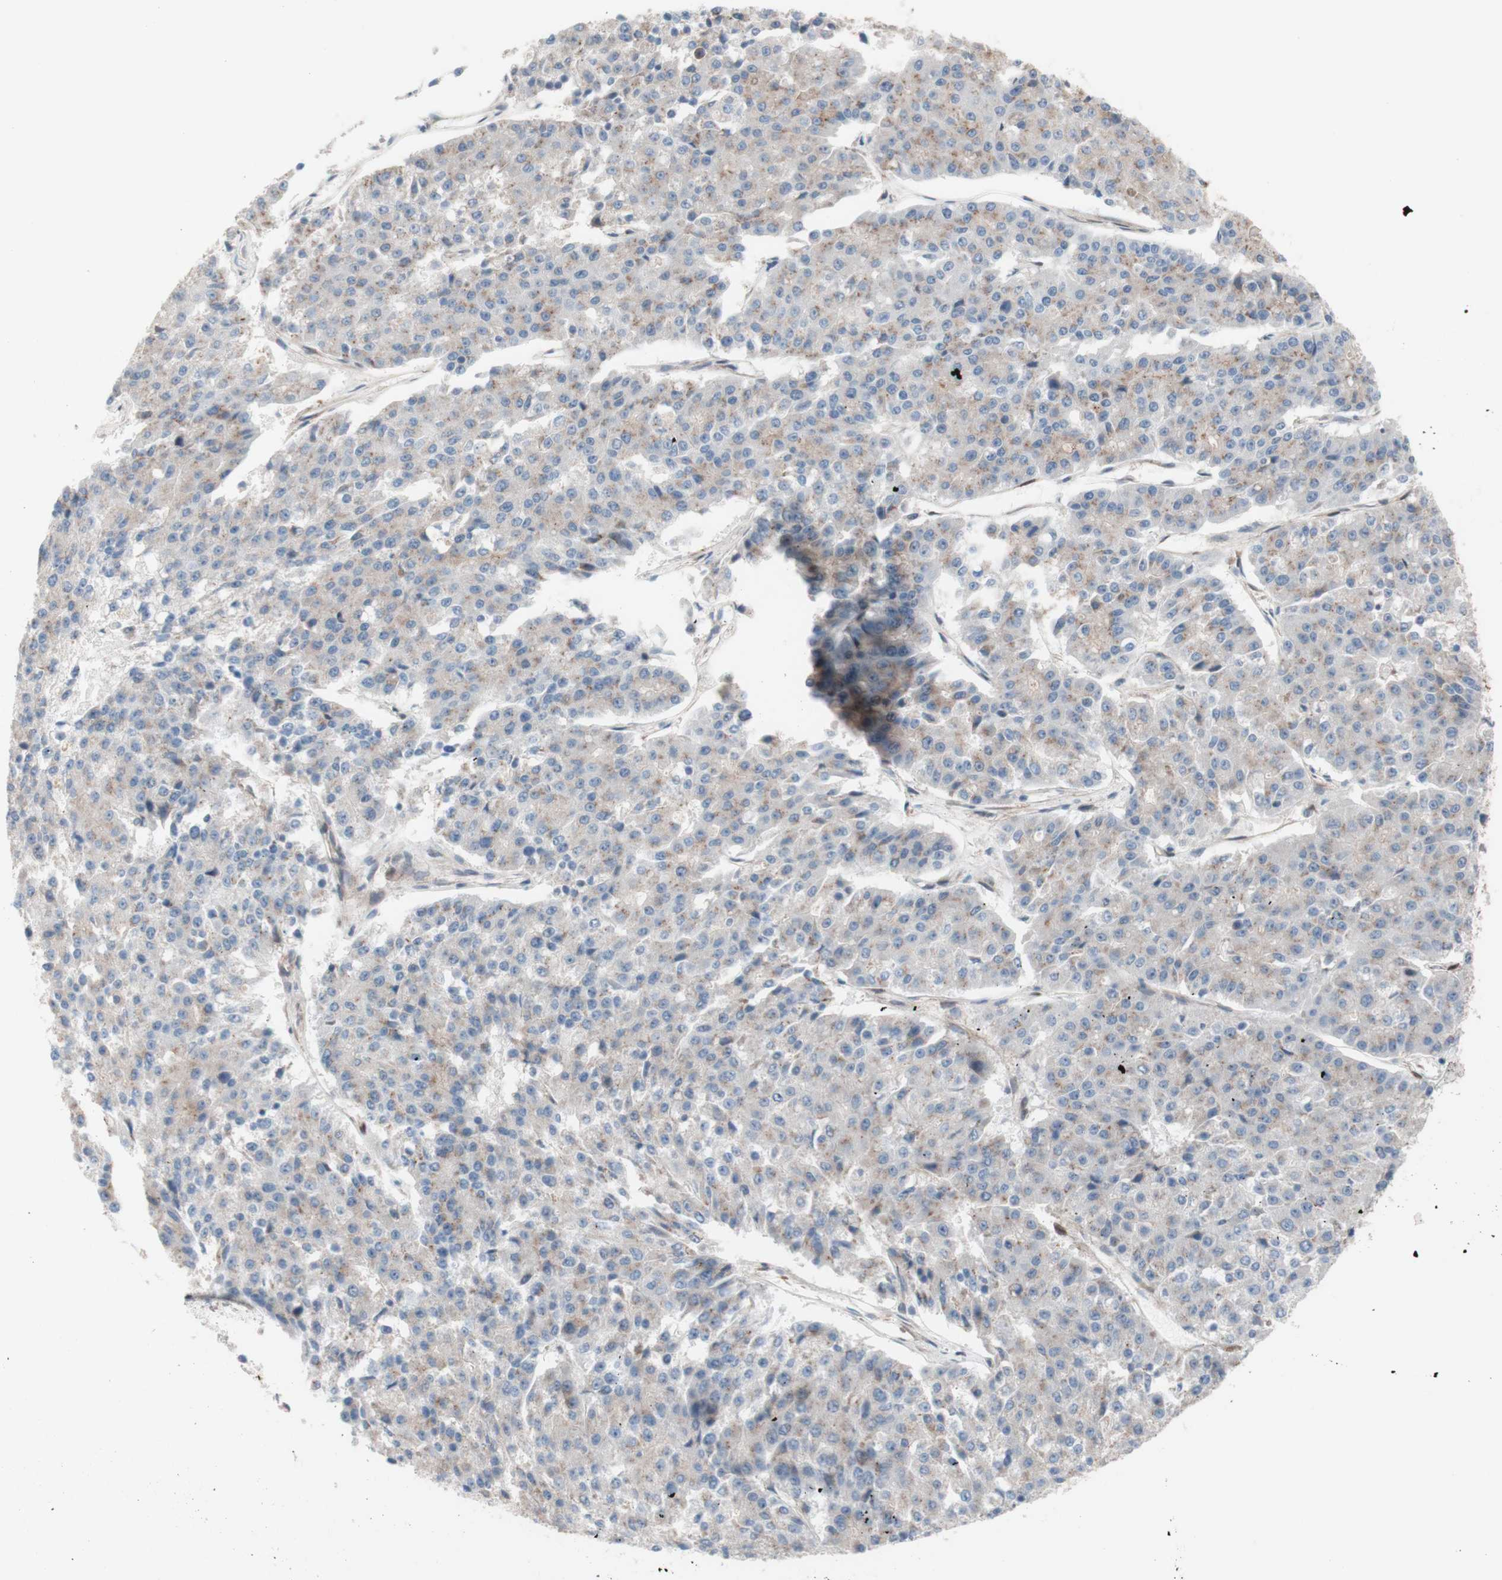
{"staining": {"intensity": "weak", "quantity": ">75%", "location": "cytoplasmic/membranous"}, "tissue": "pancreatic cancer", "cell_type": "Tumor cells", "image_type": "cancer", "snomed": [{"axis": "morphology", "description": "Adenocarcinoma, NOS"}, {"axis": "topography", "description": "Pancreas"}], "caption": "This is an image of IHC staining of pancreatic cancer, which shows weak expression in the cytoplasmic/membranous of tumor cells.", "gene": "CNN3", "patient": {"sex": "male", "age": 50}}